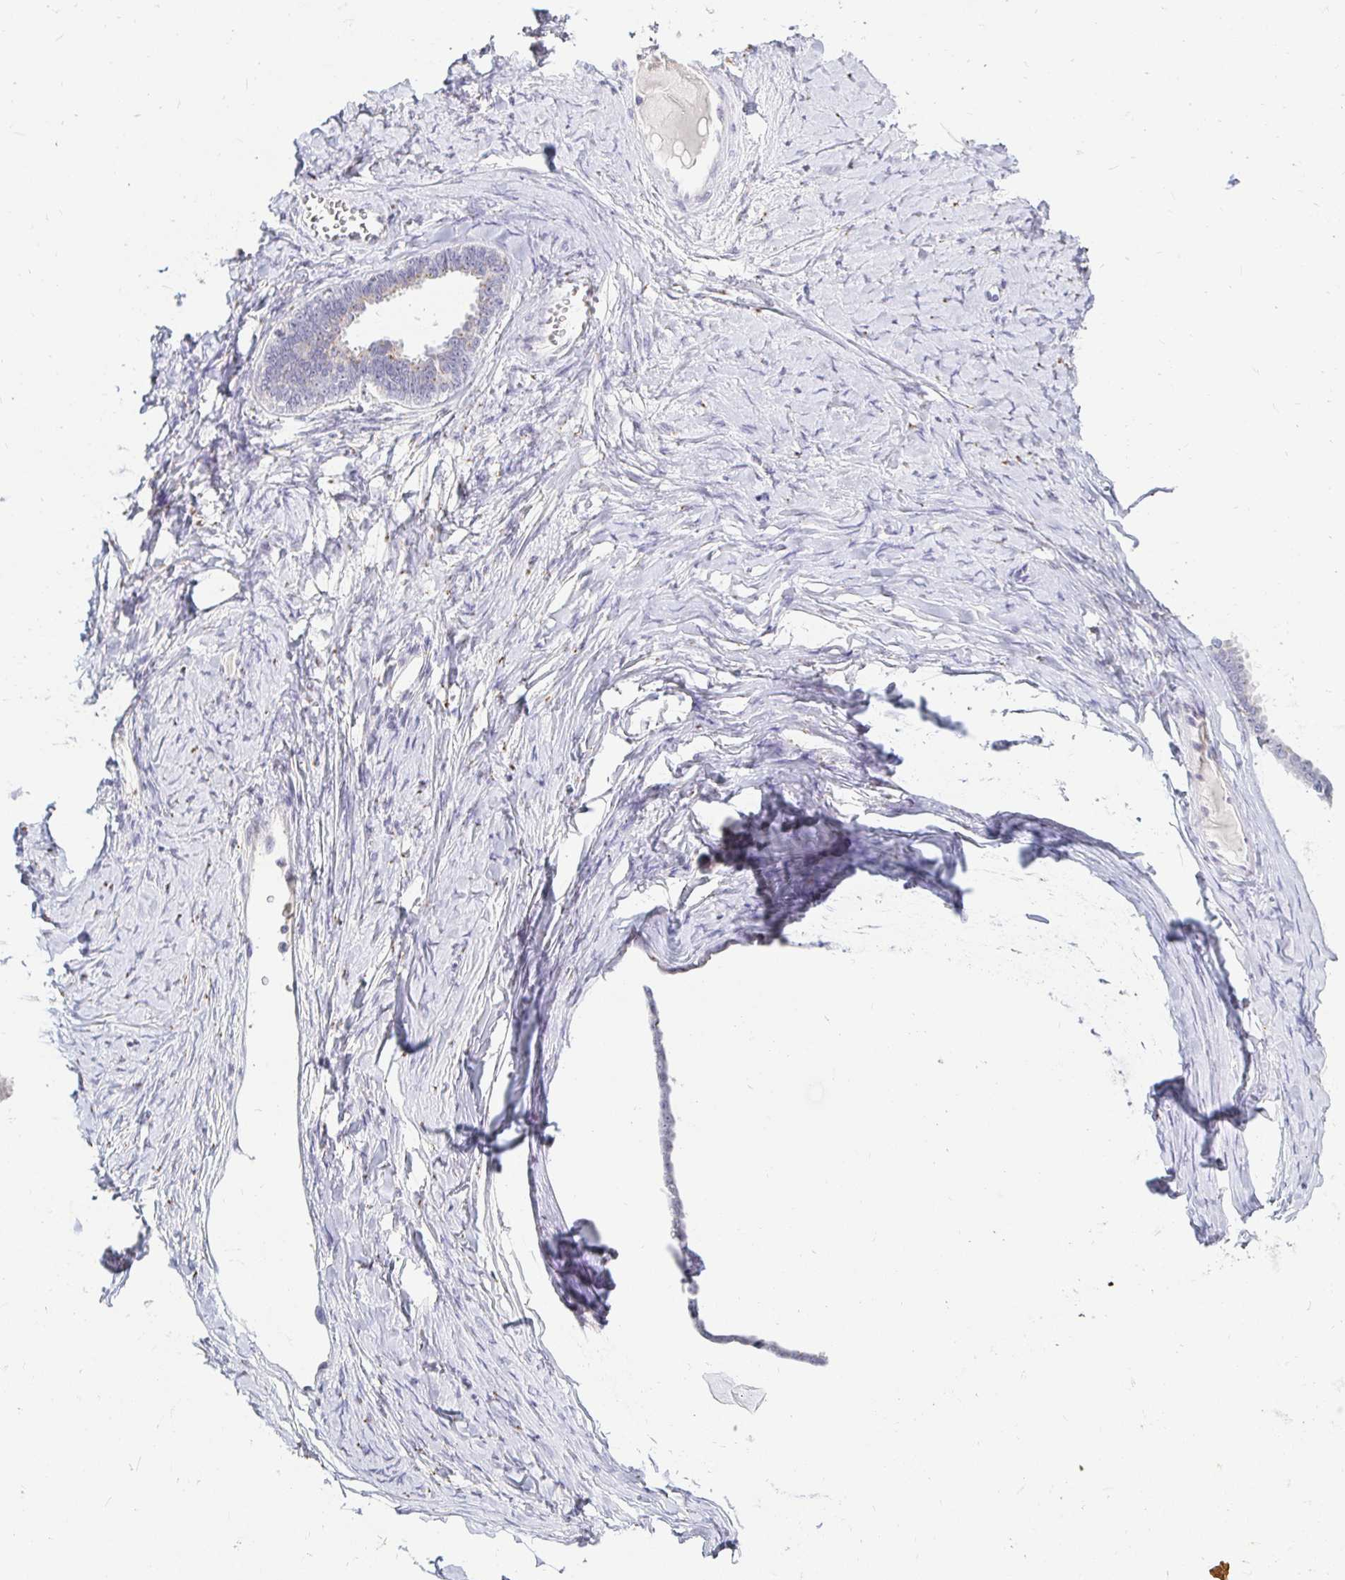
{"staining": {"intensity": "negative", "quantity": "none", "location": "none"}, "tissue": "ovarian cancer", "cell_type": "Tumor cells", "image_type": "cancer", "snomed": [{"axis": "morphology", "description": "Cystadenocarcinoma, serous, NOS"}, {"axis": "topography", "description": "Ovary"}], "caption": "Ovarian cancer was stained to show a protein in brown. There is no significant expression in tumor cells.", "gene": "OR51D1", "patient": {"sex": "female", "age": 71}}